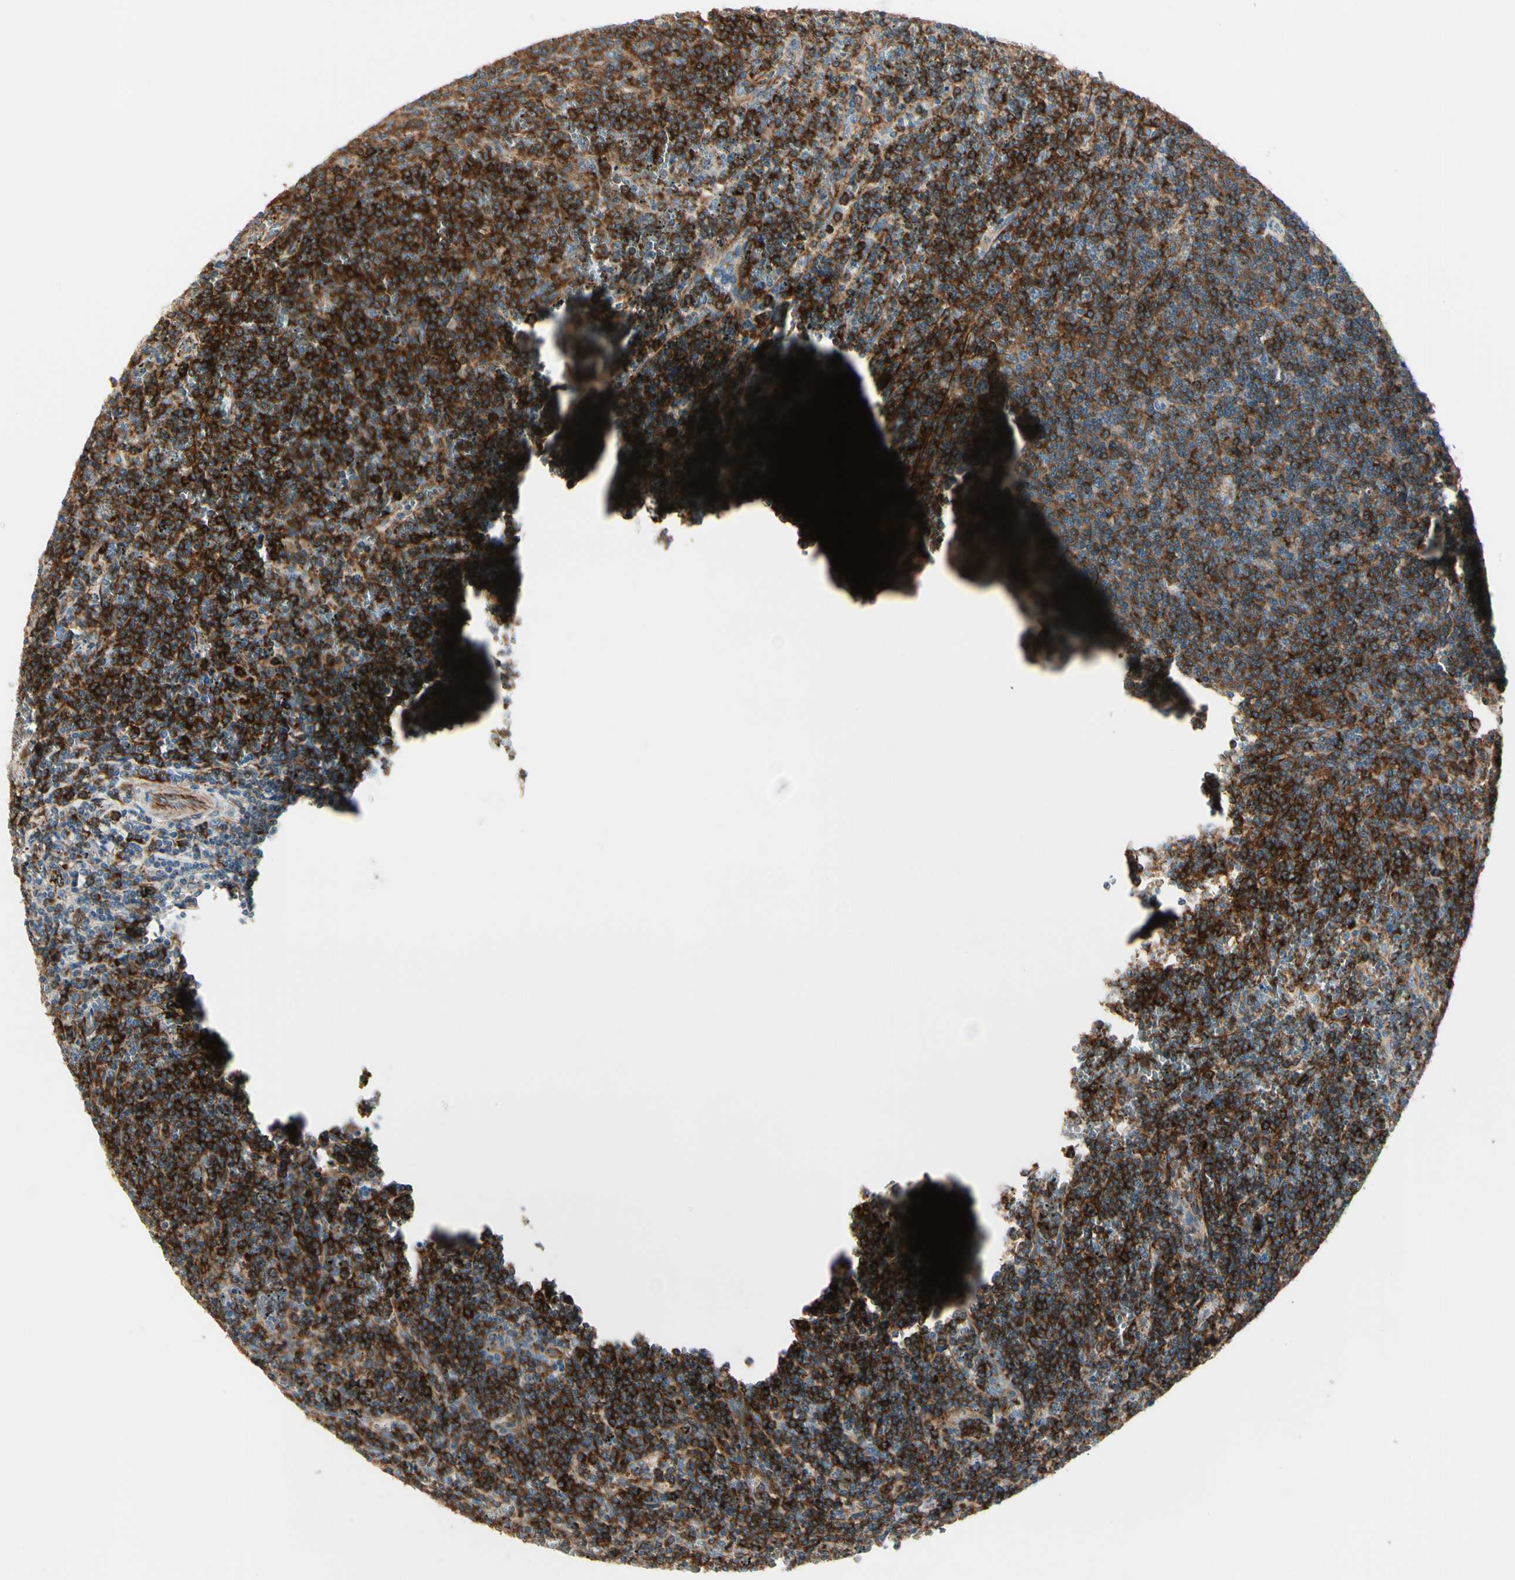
{"staining": {"intensity": "strong", "quantity": ">75%", "location": "cytoplasmic/membranous"}, "tissue": "lymphoma", "cell_type": "Tumor cells", "image_type": "cancer", "snomed": [{"axis": "morphology", "description": "Malignant lymphoma, non-Hodgkin's type, Low grade"}, {"axis": "topography", "description": "Spleen"}], "caption": "Malignant lymphoma, non-Hodgkin's type (low-grade) stained with DAB immunohistochemistry demonstrates high levels of strong cytoplasmic/membranous expression in approximately >75% of tumor cells. Ihc stains the protein in brown and the nuclei are stained blue.", "gene": "ABCA3", "patient": {"sex": "female", "age": 50}}